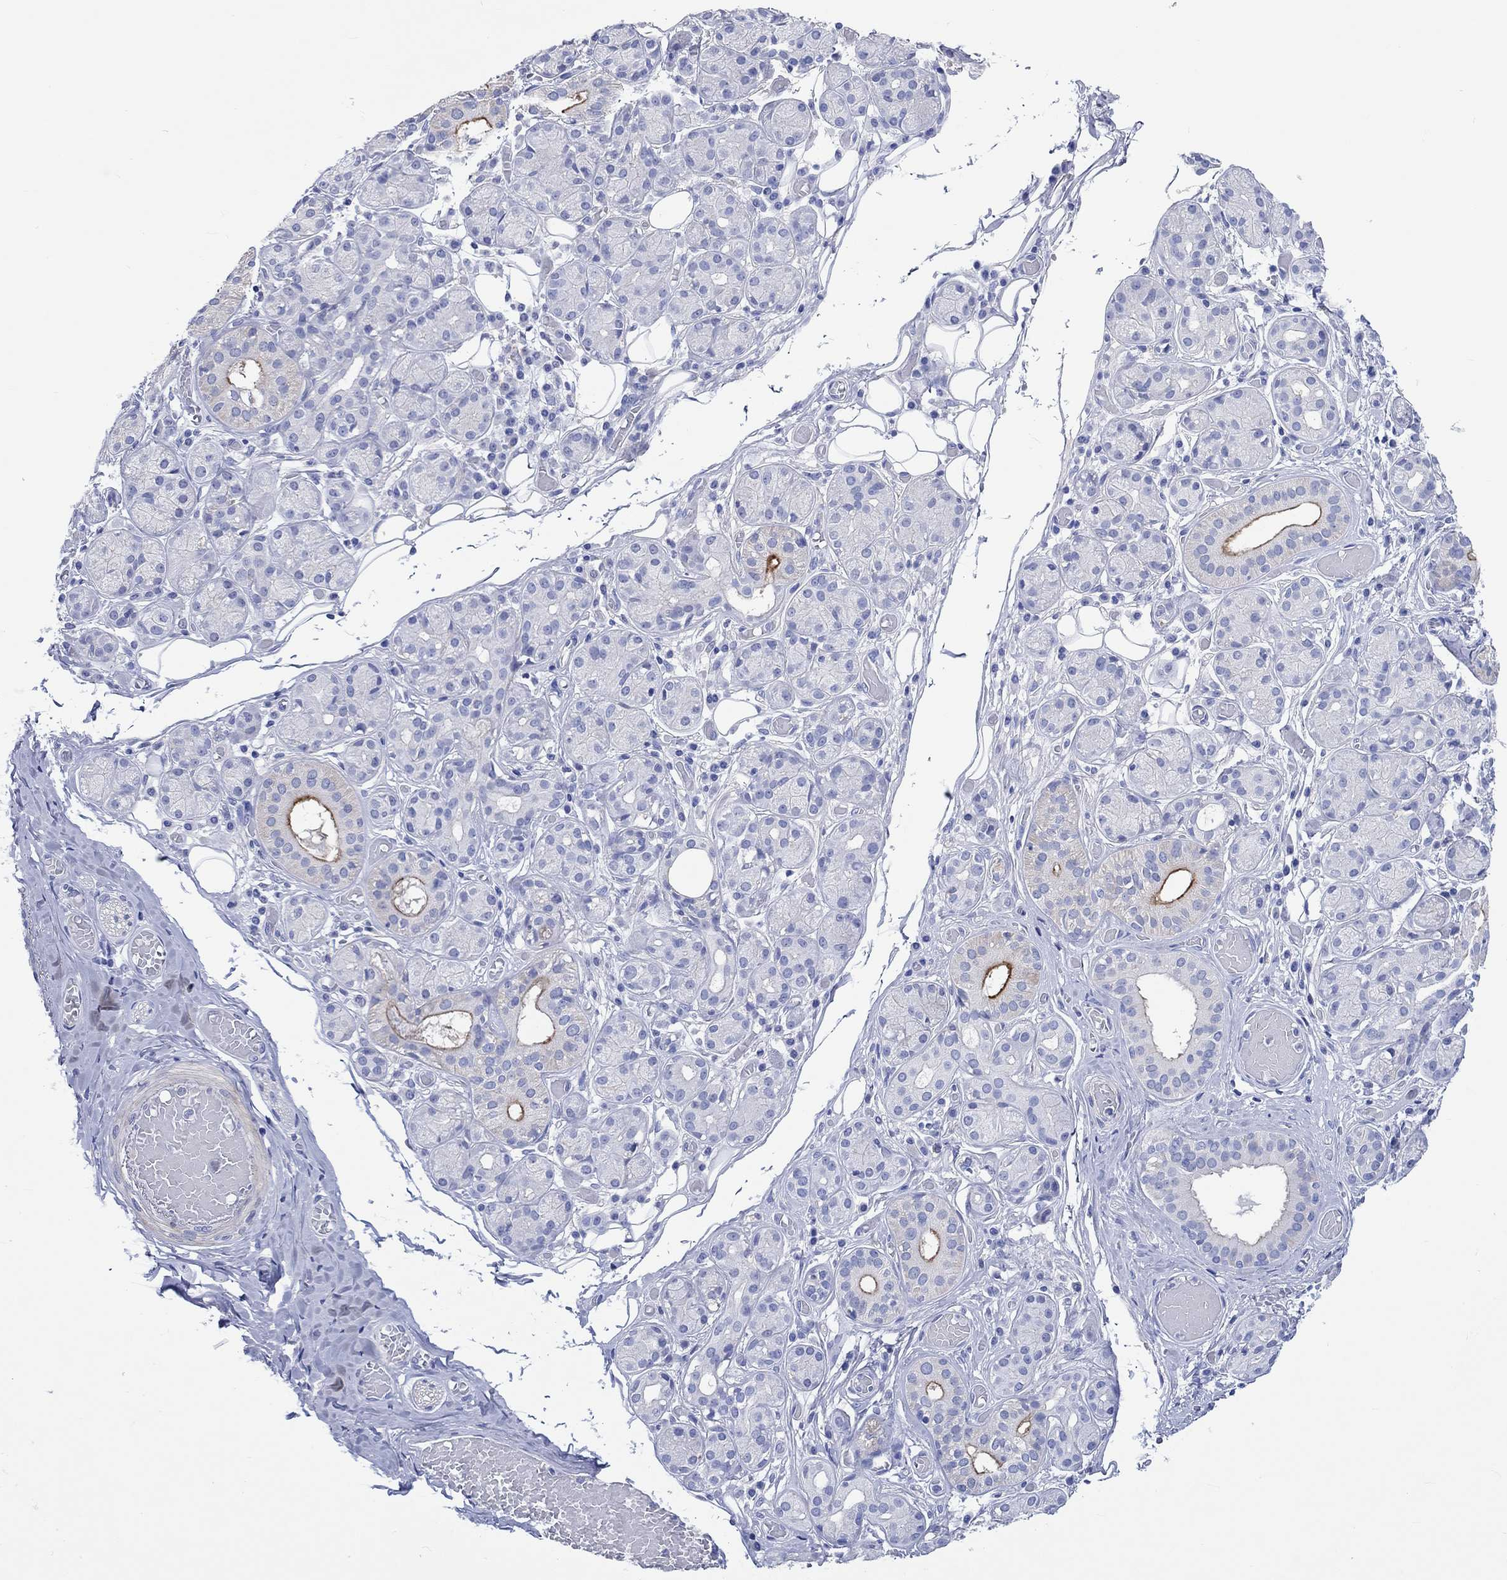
{"staining": {"intensity": "strong", "quantity": "<25%", "location": "cytoplasmic/membranous"}, "tissue": "salivary gland", "cell_type": "Glandular cells", "image_type": "normal", "snomed": [{"axis": "morphology", "description": "Normal tissue, NOS"}, {"axis": "topography", "description": "Salivary gland"}, {"axis": "topography", "description": "Peripheral nerve tissue"}], "caption": "A high-resolution histopathology image shows immunohistochemistry staining of benign salivary gland, which reveals strong cytoplasmic/membranous positivity in about <25% of glandular cells. The staining is performed using DAB brown chromogen to label protein expression. The nuclei are counter-stained blue using hematoxylin.", "gene": "SHISA4", "patient": {"sex": "male", "age": 71}}